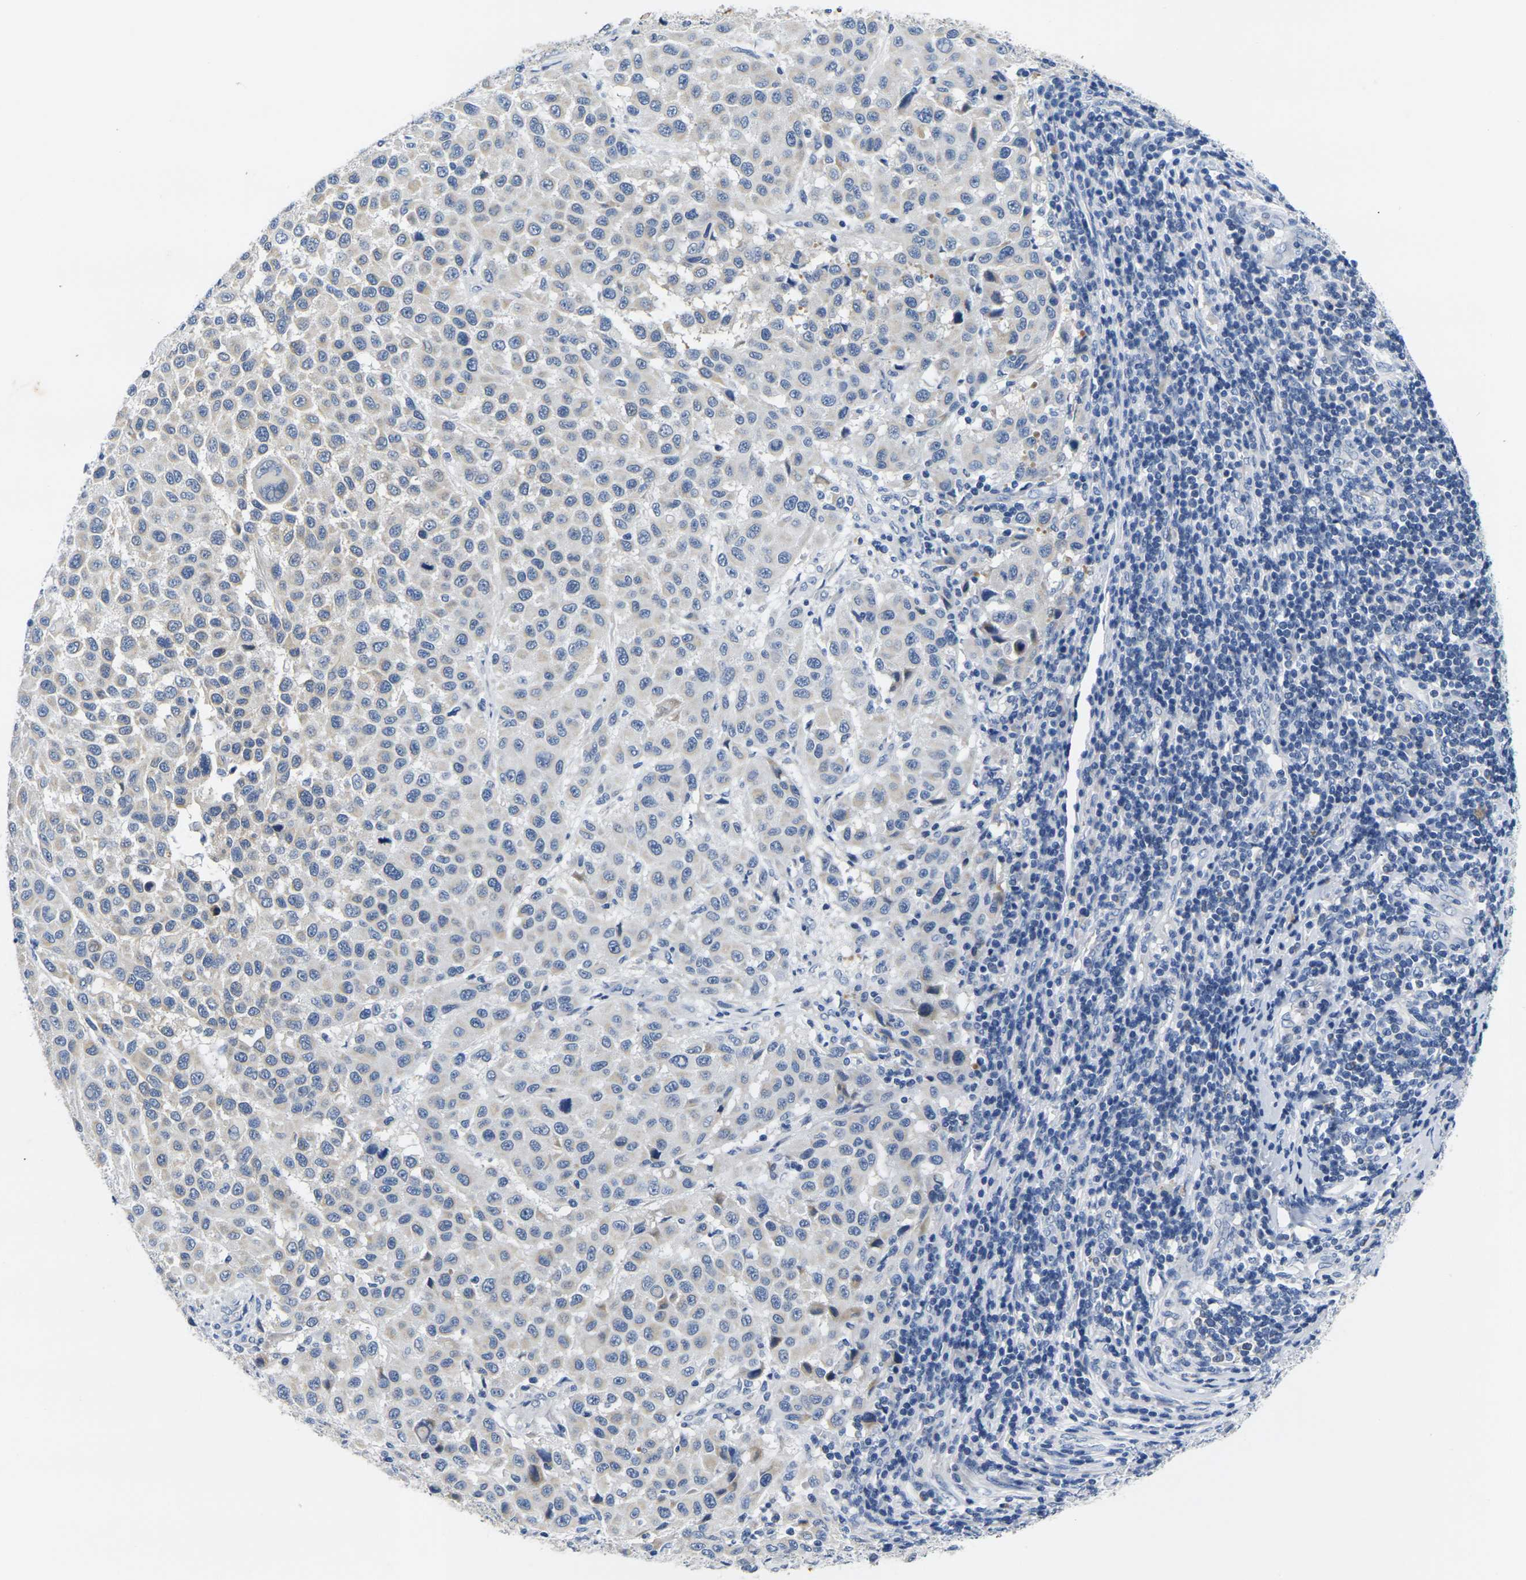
{"staining": {"intensity": "negative", "quantity": "none", "location": "none"}, "tissue": "melanoma", "cell_type": "Tumor cells", "image_type": "cancer", "snomed": [{"axis": "morphology", "description": "Malignant melanoma, Metastatic site"}, {"axis": "topography", "description": "Lymph node"}], "caption": "The immunohistochemistry photomicrograph has no significant staining in tumor cells of malignant melanoma (metastatic site) tissue.", "gene": "NOCT", "patient": {"sex": "male", "age": 61}}